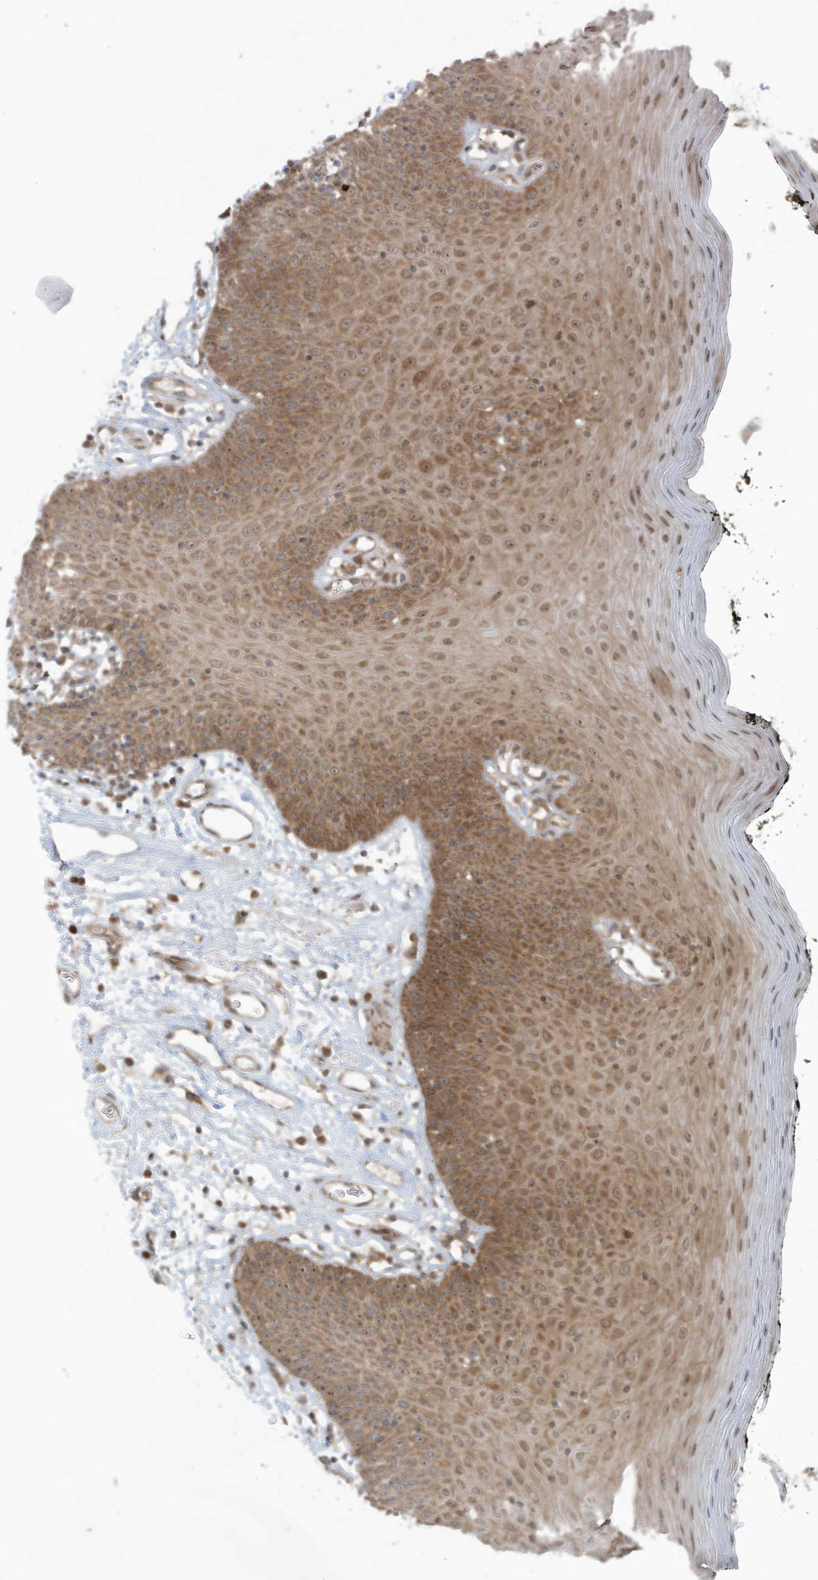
{"staining": {"intensity": "moderate", "quantity": "25%-75%", "location": "cytoplasmic/membranous"}, "tissue": "oral mucosa", "cell_type": "Squamous epithelial cells", "image_type": "normal", "snomed": [{"axis": "morphology", "description": "Normal tissue, NOS"}, {"axis": "topography", "description": "Oral tissue"}], "caption": "An image of human oral mucosa stained for a protein shows moderate cytoplasmic/membranous brown staining in squamous epithelial cells.", "gene": "CARF", "patient": {"sex": "male", "age": 74}}